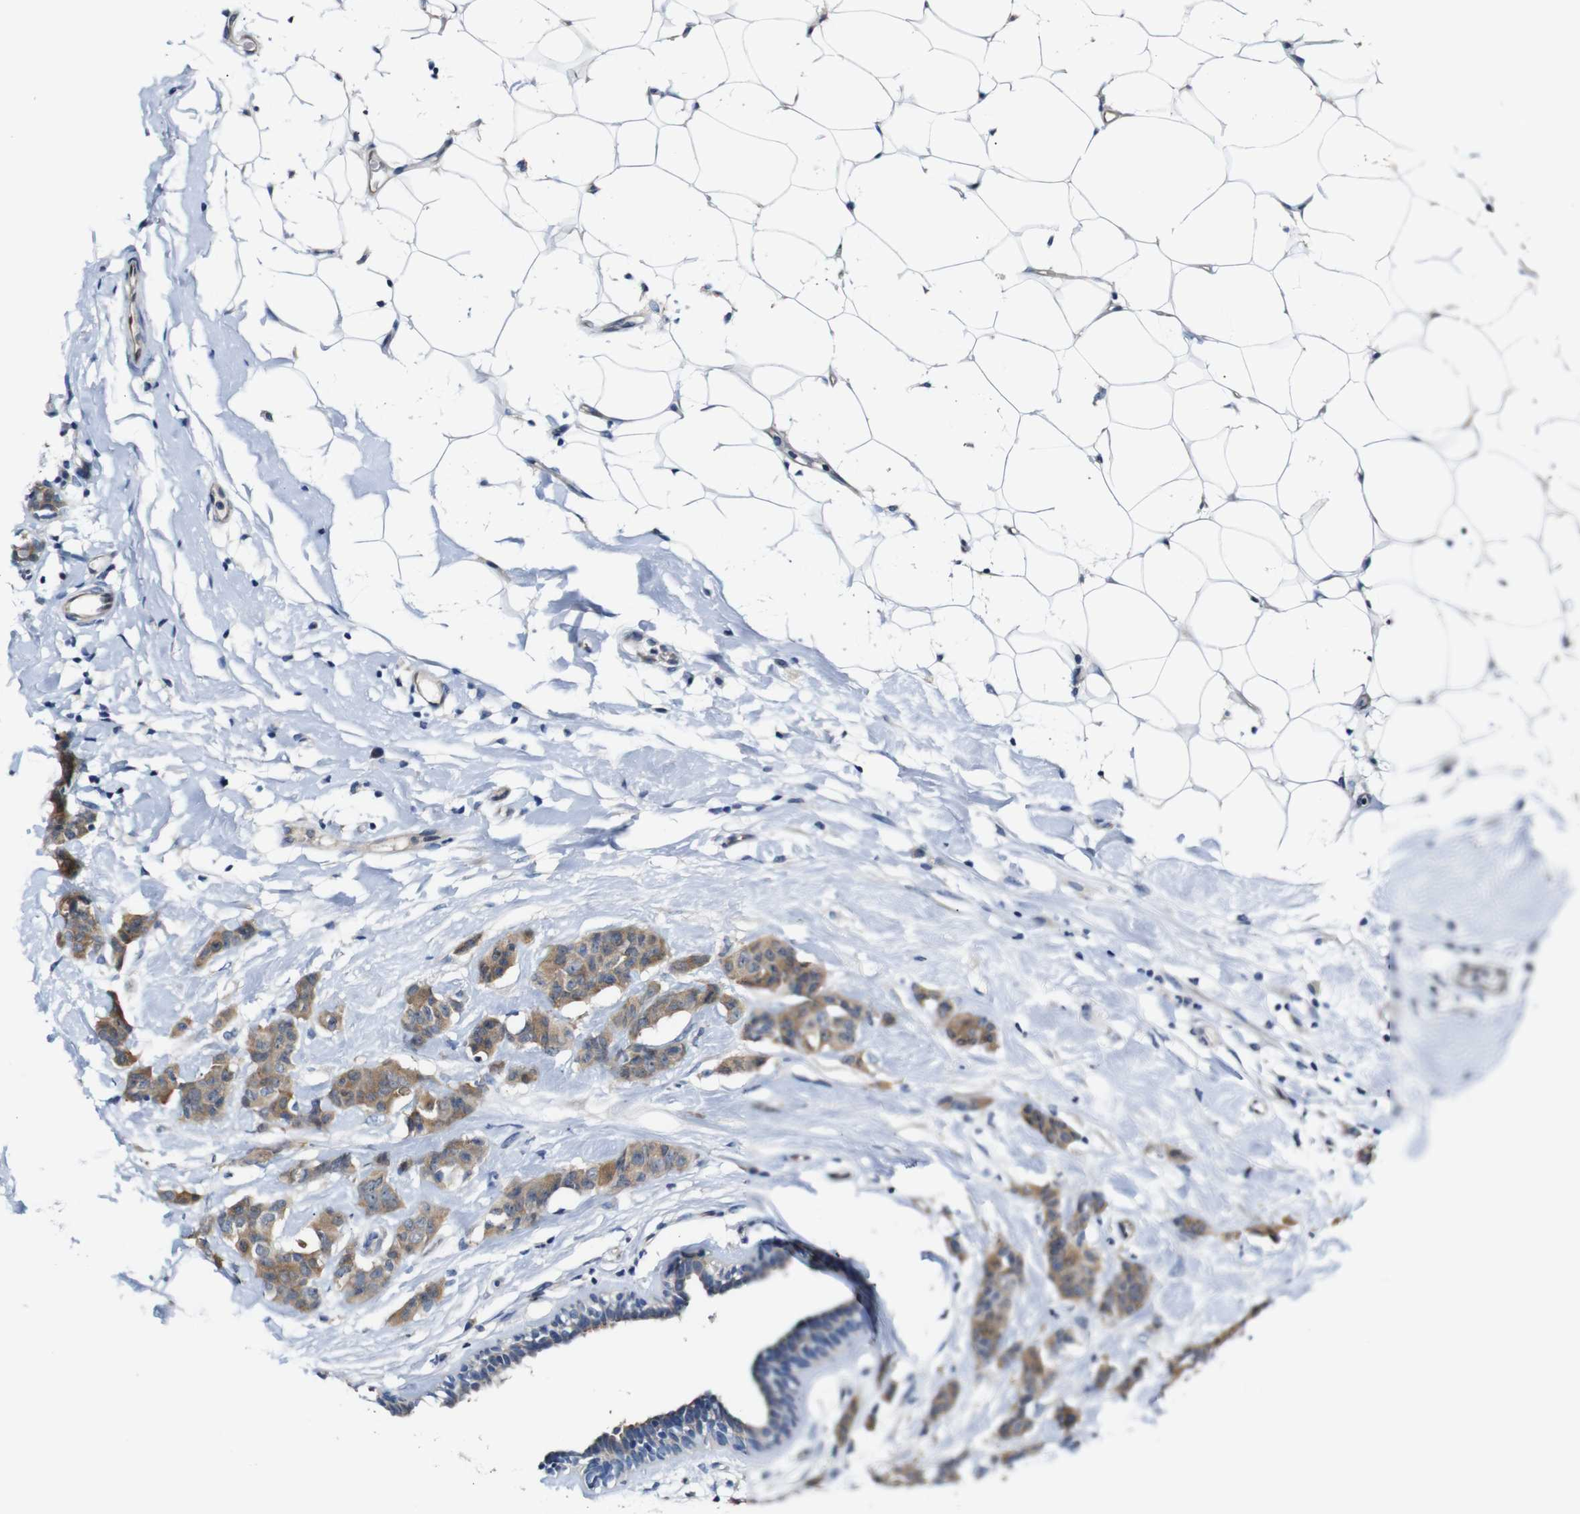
{"staining": {"intensity": "moderate", "quantity": ">75%", "location": "cytoplasmic/membranous"}, "tissue": "breast cancer", "cell_type": "Tumor cells", "image_type": "cancer", "snomed": [{"axis": "morphology", "description": "Normal tissue, NOS"}, {"axis": "morphology", "description": "Duct carcinoma"}, {"axis": "topography", "description": "Breast"}], "caption": "Protein staining shows moderate cytoplasmic/membranous staining in about >75% of tumor cells in breast cancer (intraductal carcinoma).", "gene": "TBC1D32", "patient": {"sex": "female", "age": 40}}